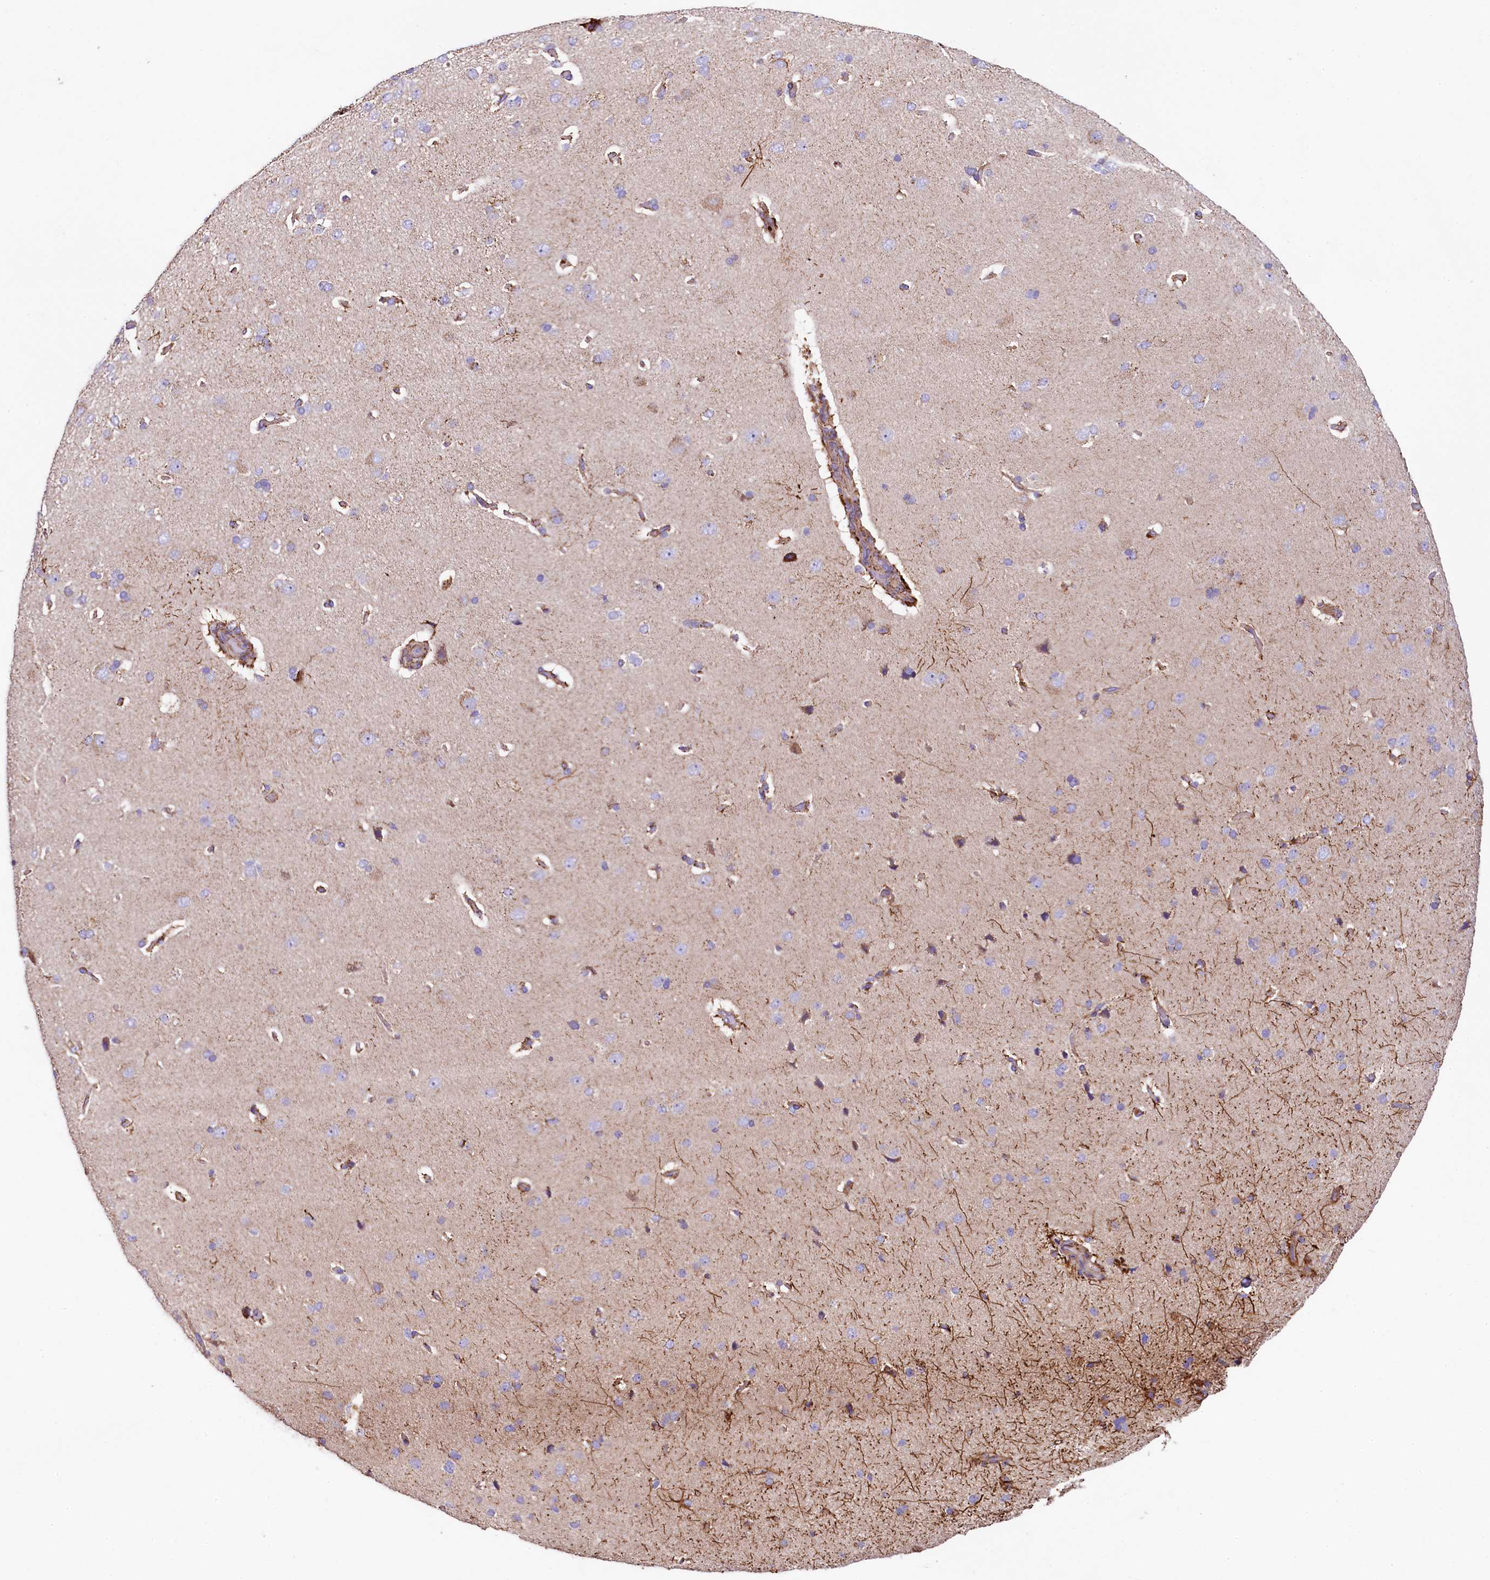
{"staining": {"intensity": "moderate", "quantity": "25%-75%", "location": "cytoplasmic/membranous"}, "tissue": "cerebral cortex", "cell_type": "Endothelial cells", "image_type": "normal", "snomed": [{"axis": "morphology", "description": "Normal tissue, NOS"}, {"axis": "topography", "description": "Cerebral cortex"}], "caption": "Cerebral cortex stained with IHC shows moderate cytoplasmic/membranous expression in approximately 25%-75% of endothelial cells. The staining was performed using DAB, with brown indicating positive protein expression. Nuclei are stained blue with hematoxylin.", "gene": "CLYBL", "patient": {"sex": "male", "age": 62}}